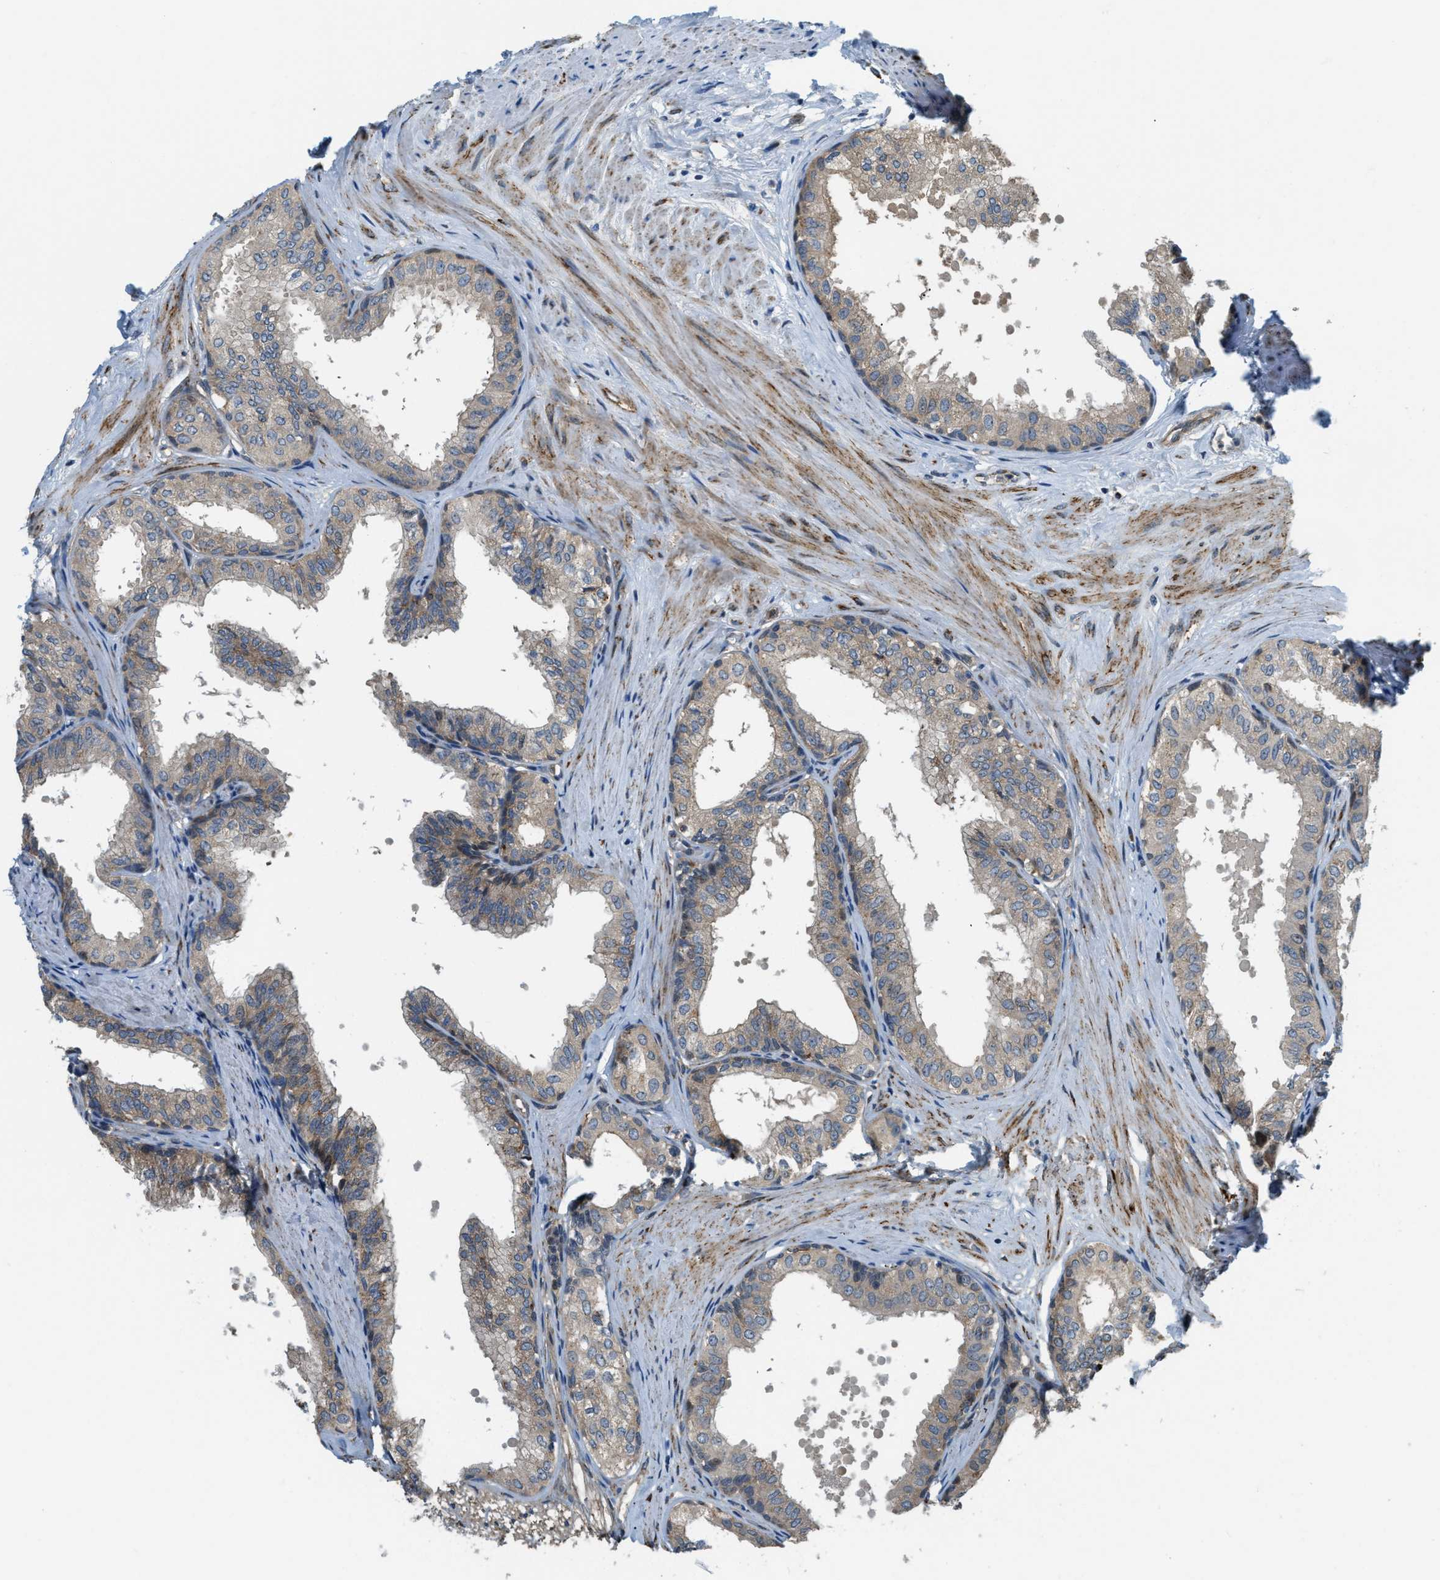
{"staining": {"intensity": "moderate", "quantity": ">75%", "location": "cytoplasmic/membranous"}, "tissue": "seminal vesicle", "cell_type": "Glandular cells", "image_type": "normal", "snomed": [{"axis": "morphology", "description": "Normal tissue, NOS"}, {"axis": "topography", "description": "Prostate"}, {"axis": "topography", "description": "Seminal veicle"}], "caption": "High-power microscopy captured an immunohistochemistry (IHC) histopathology image of unremarkable seminal vesicle, revealing moderate cytoplasmic/membranous staining in about >75% of glandular cells.", "gene": "STARD3NL", "patient": {"sex": "male", "age": 60}}